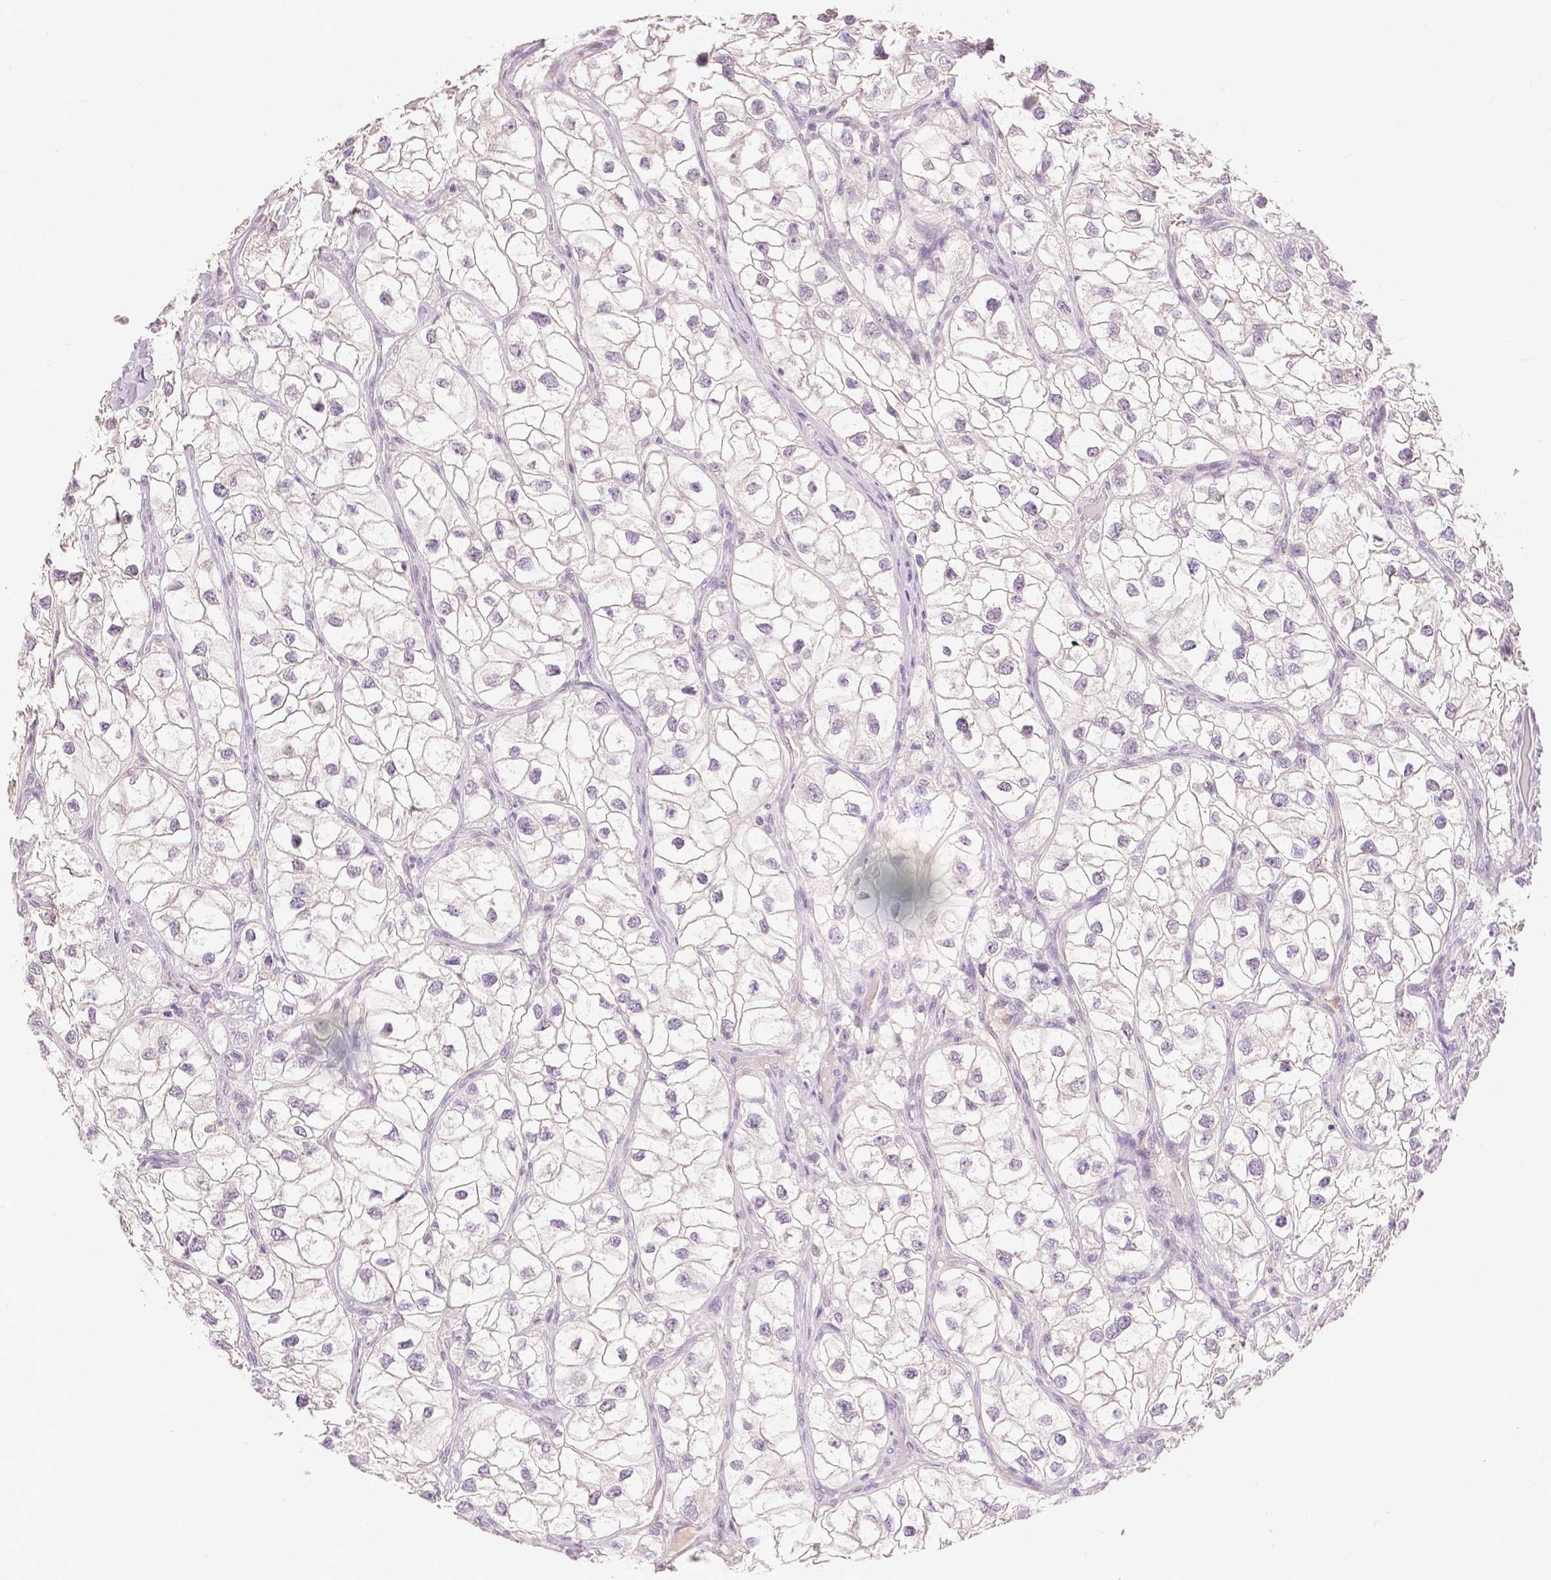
{"staining": {"intensity": "weak", "quantity": "<25%", "location": "nuclear"}, "tissue": "renal cancer", "cell_type": "Tumor cells", "image_type": "cancer", "snomed": [{"axis": "morphology", "description": "Adenocarcinoma, NOS"}, {"axis": "topography", "description": "Kidney"}], "caption": "Renal cancer was stained to show a protein in brown. There is no significant expression in tumor cells.", "gene": "TGM1", "patient": {"sex": "male", "age": 59}}